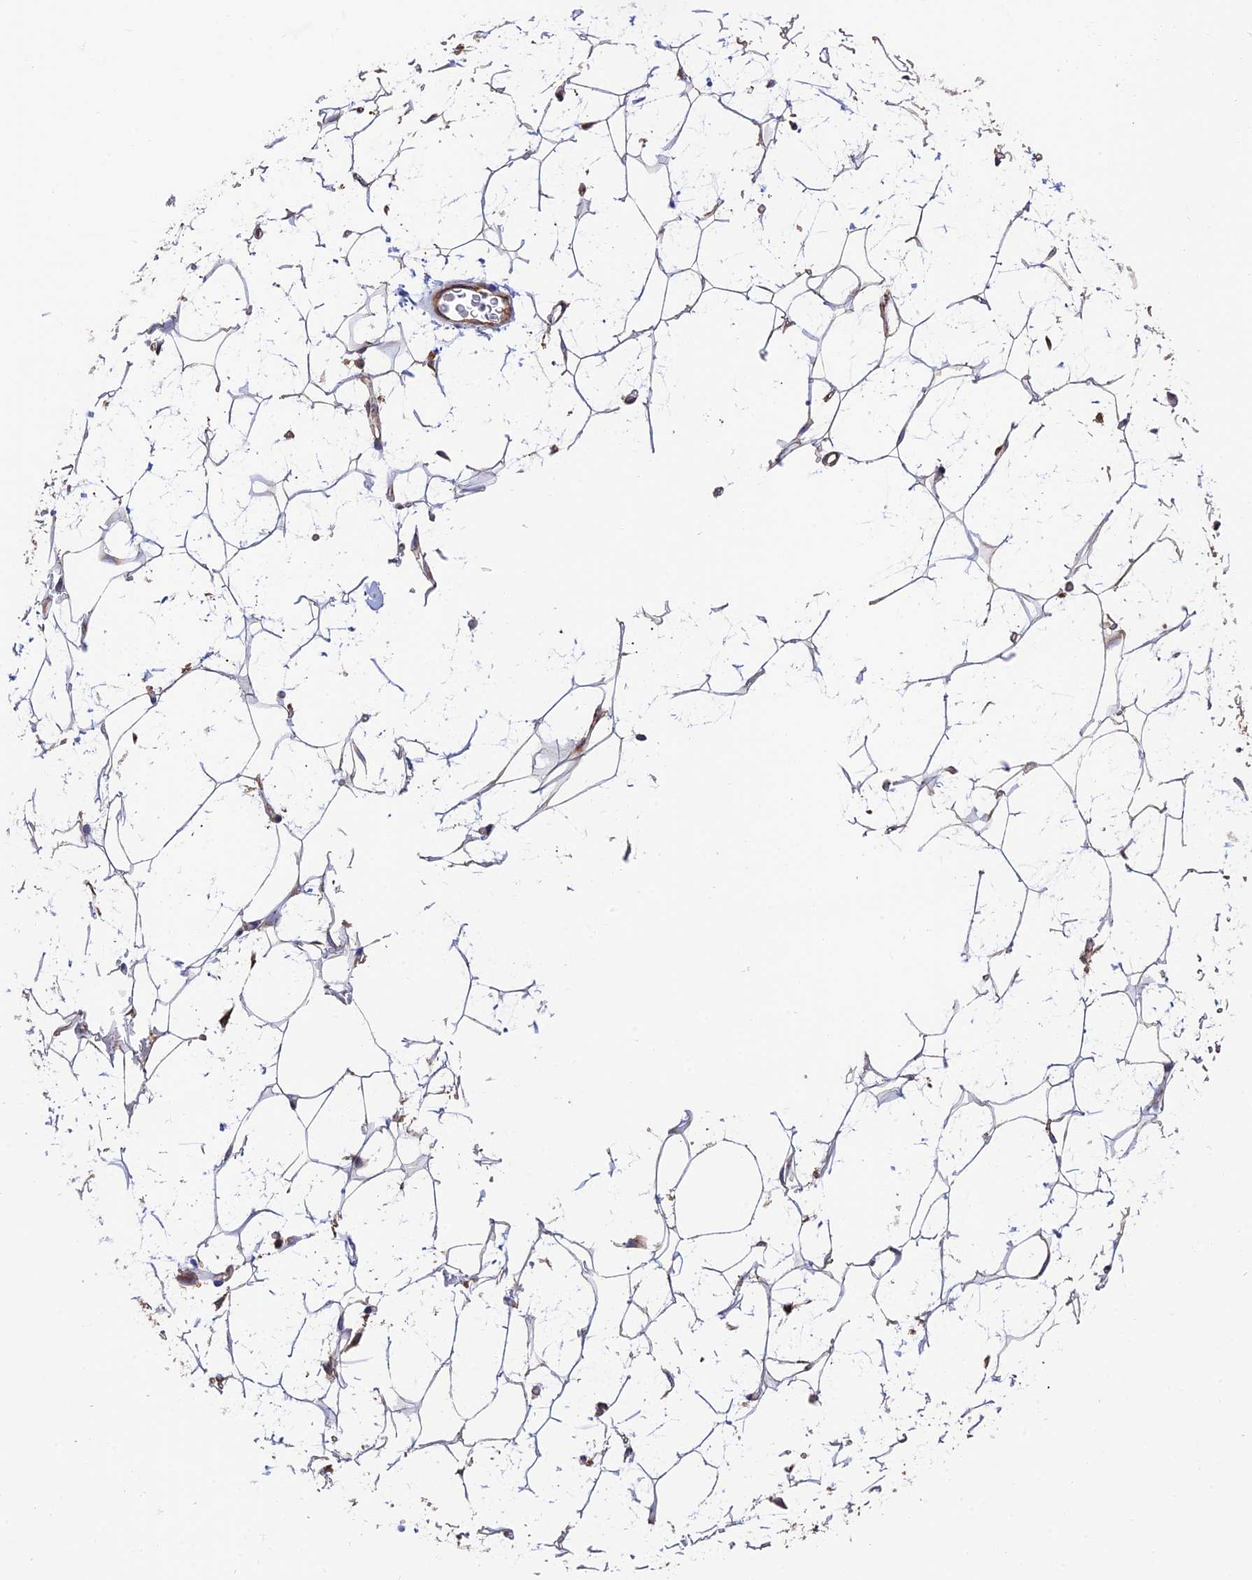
{"staining": {"intensity": "moderate", "quantity": ">75%", "location": "cytoplasmic/membranous"}, "tissue": "adipose tissue", "cell_type": "Adipocytes", "image_type": "normal", "snomed": [{"axis": "morphology", "description": "Normal tissue, NOS"}, {"axis": "topography", "description": "Breast"}], "caption": "IHC (DAB (3,3'-diaminobenzidine)) staining of benign human adipose tissue displays moderate cytoplasmic/membranous protein staining in approximately >75% of adipocytes.", "gene": "DCTN2", "patient": {"sex": "female", "age": 26}}